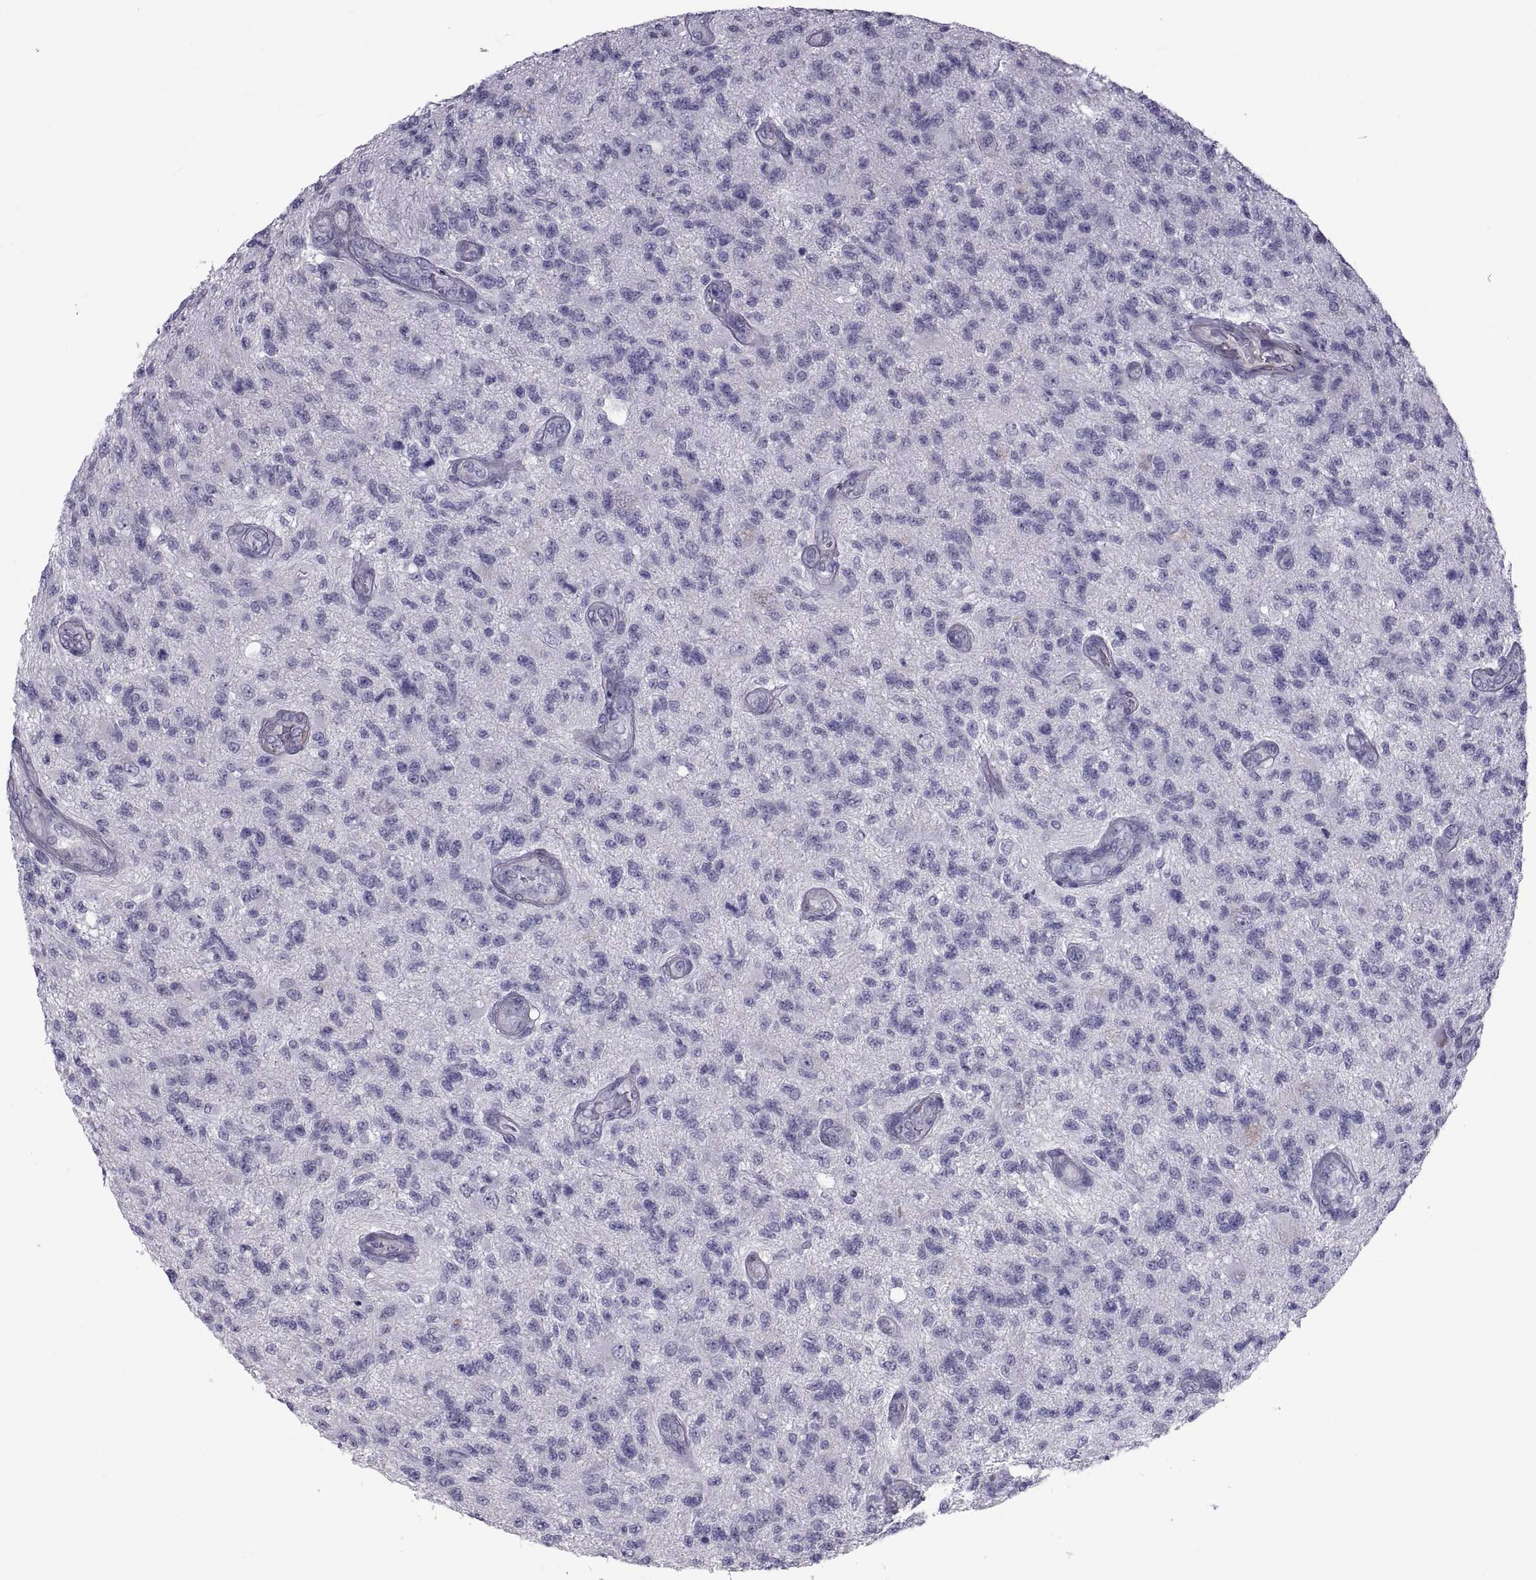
{"staining": {"intensity": "negative", "quantity": "none", "location": "none"}, "tissue": "glioma", "cell_type": "Tumor cells", "image_type": "cancer", "snomed": [{"axis": "morphology", "description": "Glioma, malignant, High grade"}, {"axis": "topography", "description": "Brain"}], "caption": "Immunohistochemistry (IHC) of glioma displays no staining in tumor cells.", "gene": "MAGEB1", "patient": {"sex": "male", "age": 56}}